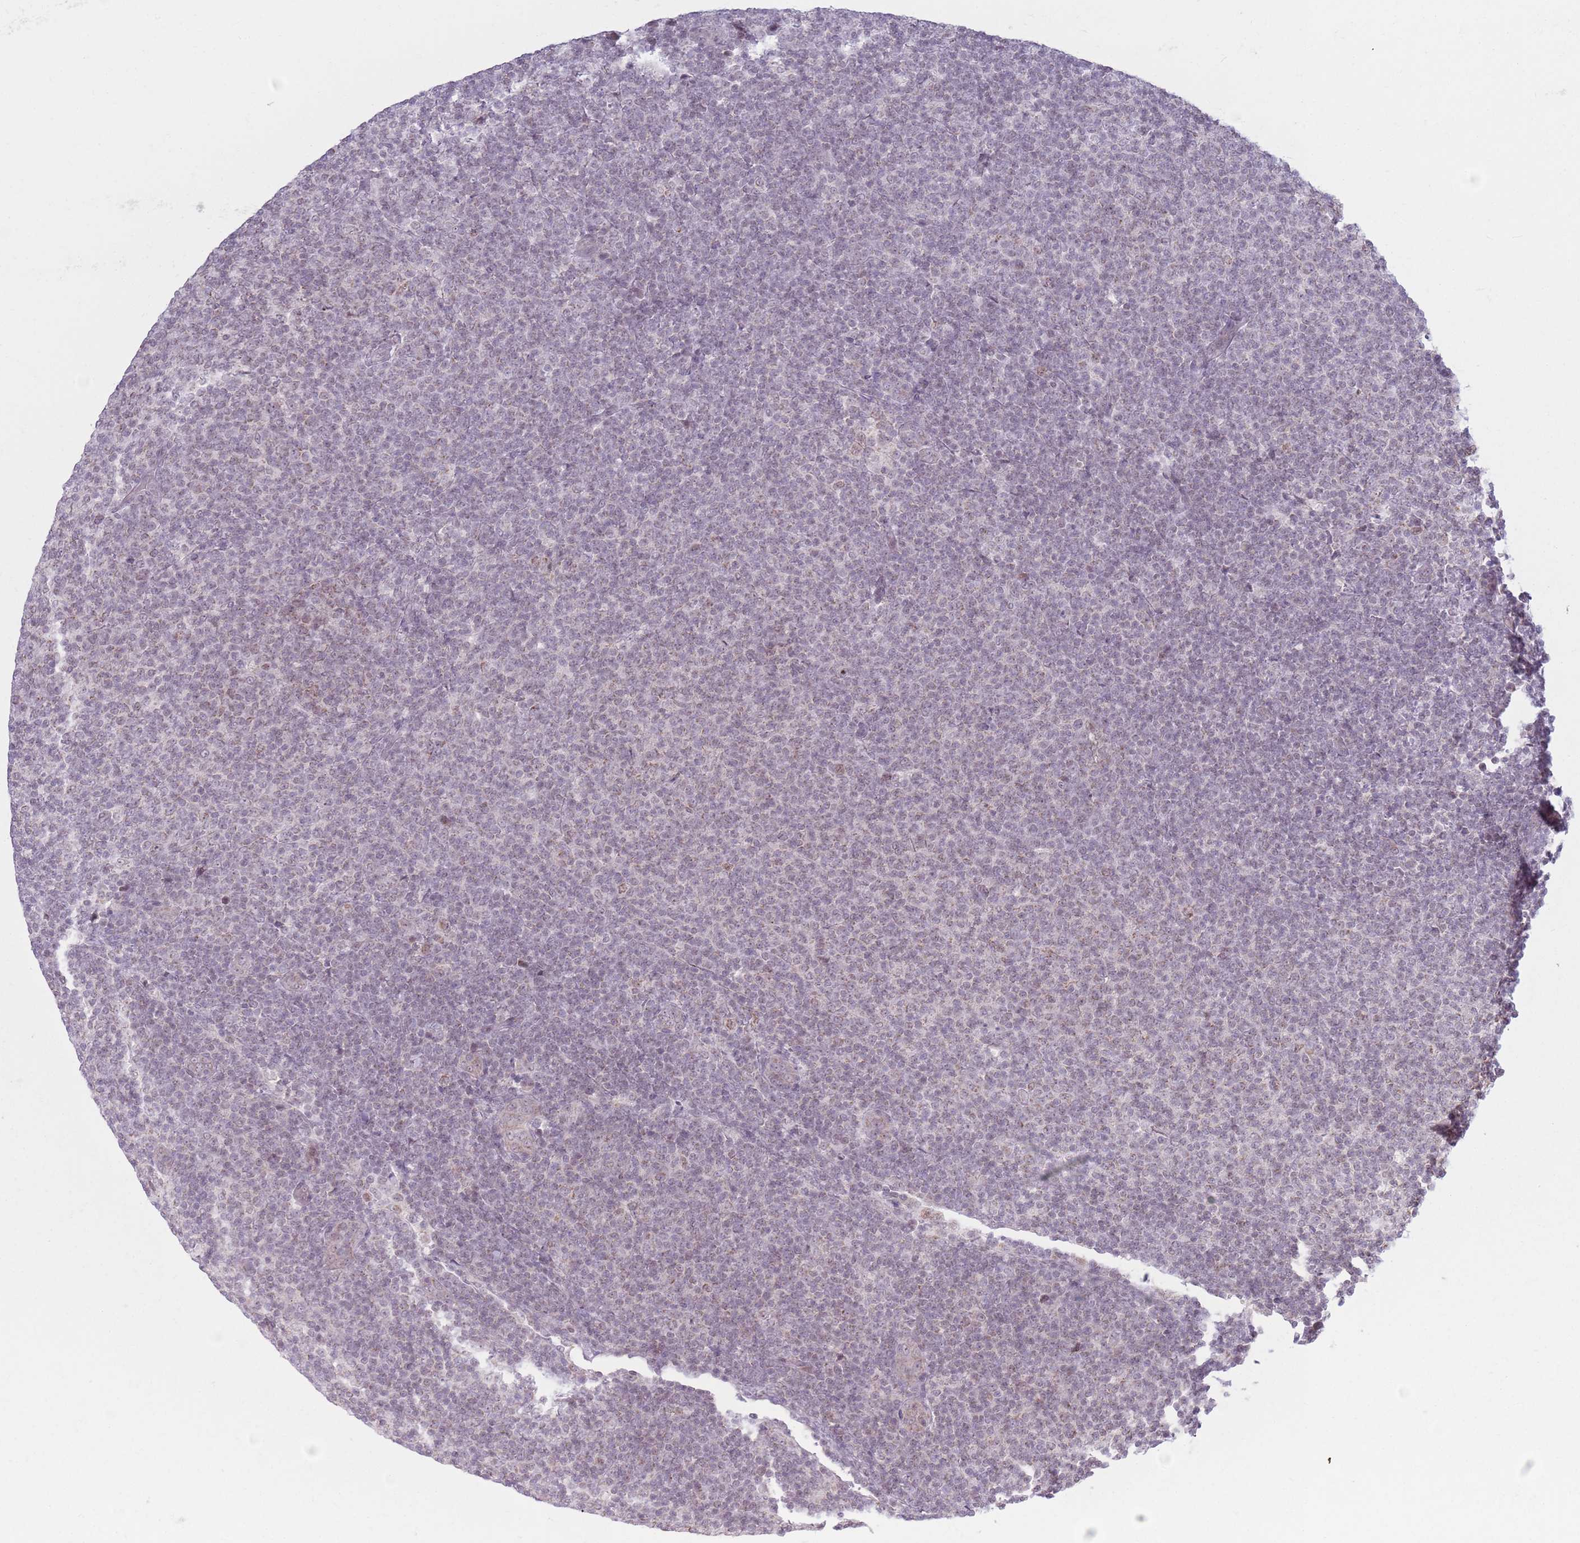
{"staining": {"intensity": "weak", "quantity": "<25%", "location": "nuclear"}, "tissue": "lymphoma", "cell_type": "Tumor cells", "image_type": "cancer", "snomed": [{"axis": "morphology", "description": "Malignant lymphoma, non-Hodgkin's type, Low grade"}, {"axis": "topography", "description": "Lymph node"}], "caption": "DAB immunohistochemical staining of human low-grade malignant lymphoma, non-Hodgkin's type displays no significant positivity in tumor cells. (Stains: DAB (3,3'-diaminobenzidine) IHC with hematoxylin counter stain, Microscopy: brightfield microscopy at high magnification).", "gene": "MRPL34", "patient": {"sex": "male", "age": 66}}